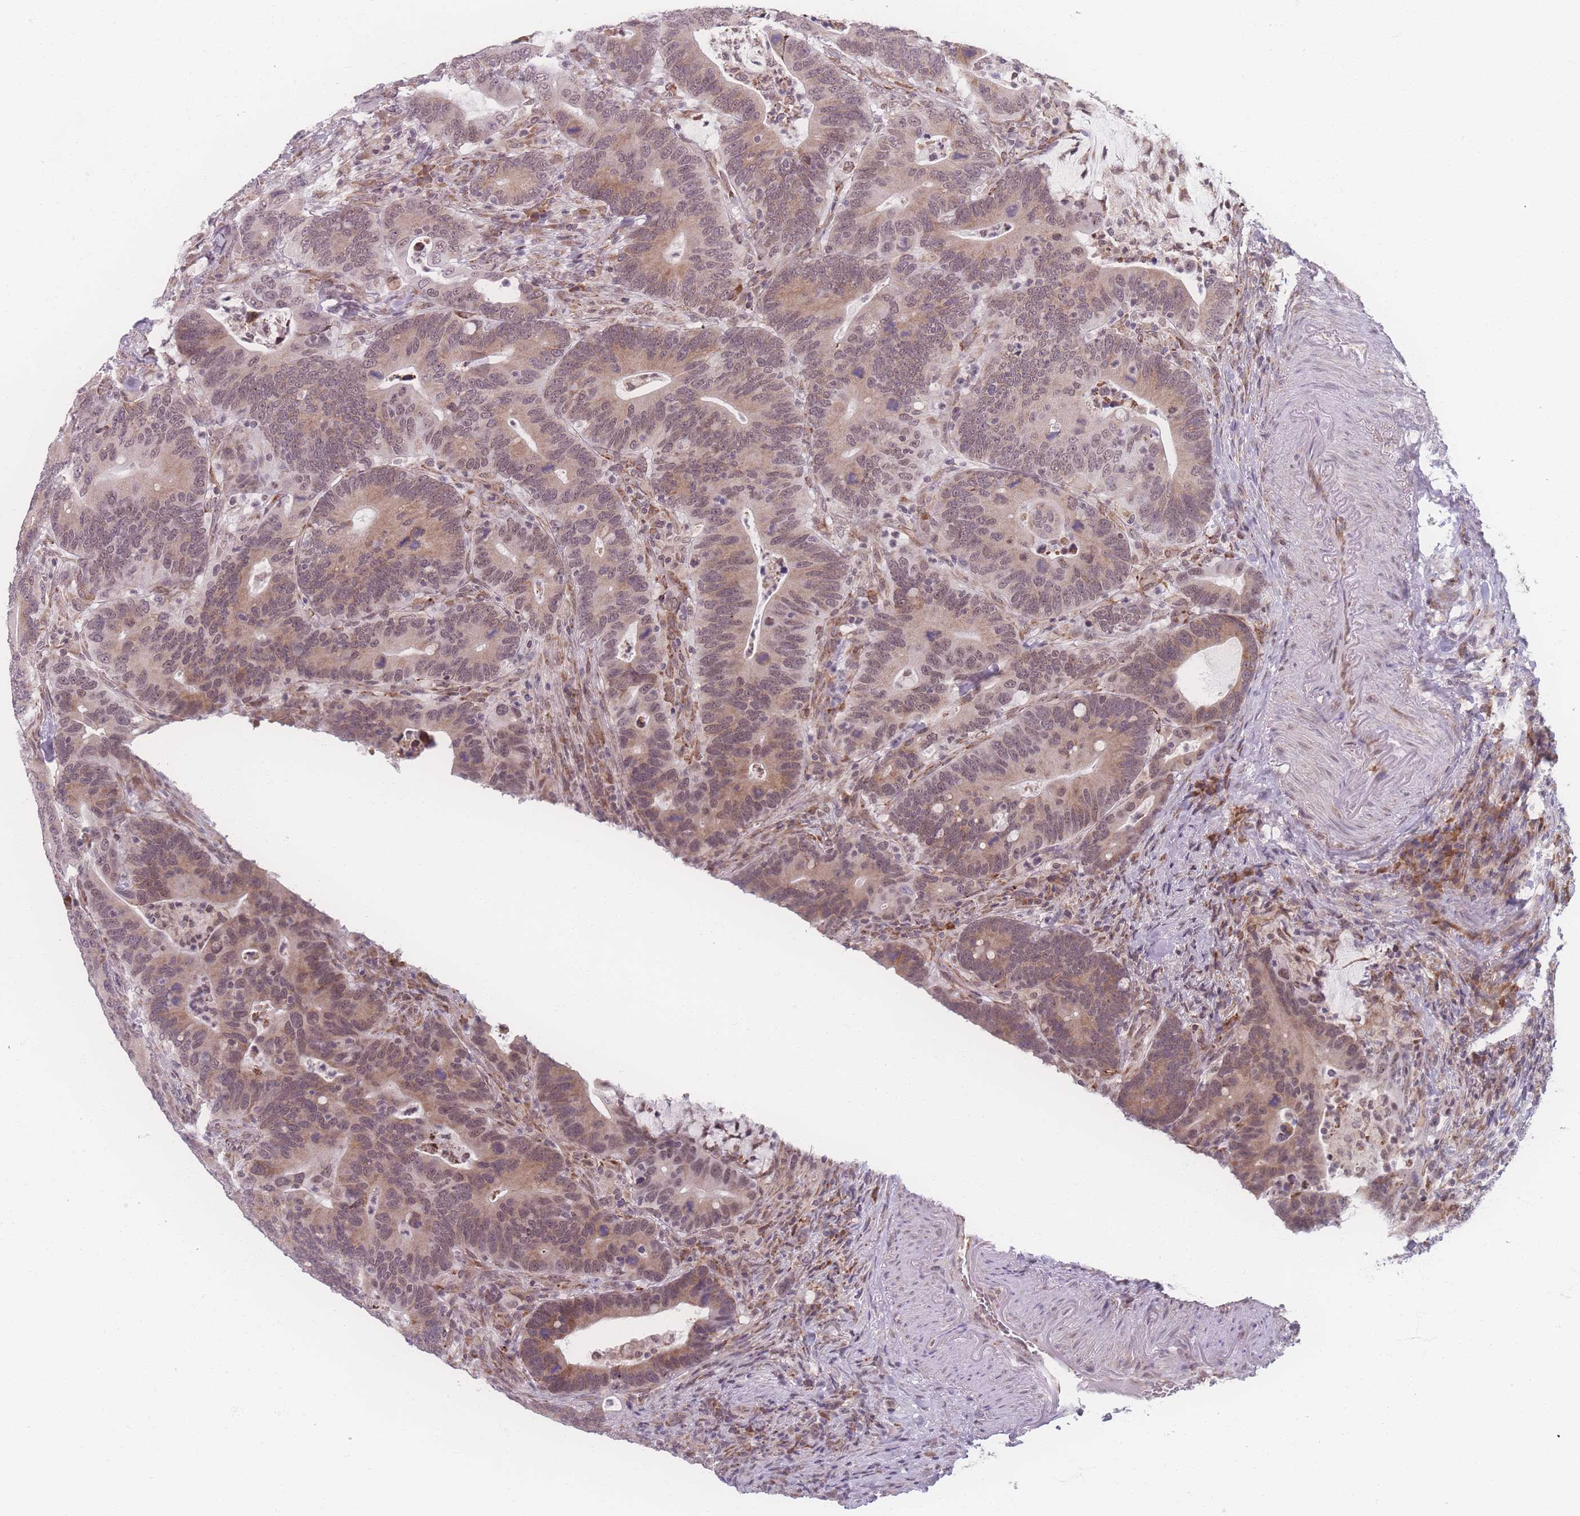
{"staining": {"intensity": "moderate", "quantity": "25%-75%", "location": "cytoplasmic/membranous"}, "tissue": "colorectal cancer", "cell_type": "Tumor cells", "image_type": "cancer", "snomed": [{"axis": "morphology", "description": "Adenocarcinoma, NOS"}, {"axis": "topography", "description": "Colon"}], "caption": "Human colorectal cancer (adenocarcinoma) stained for a protein (brown) displays moderate cytoplasmic/membranous positive positivity in about 25%-75% of tumor cells.", "gene": "ZC3H13", "patient": {"sex": "female", "age": 66}}